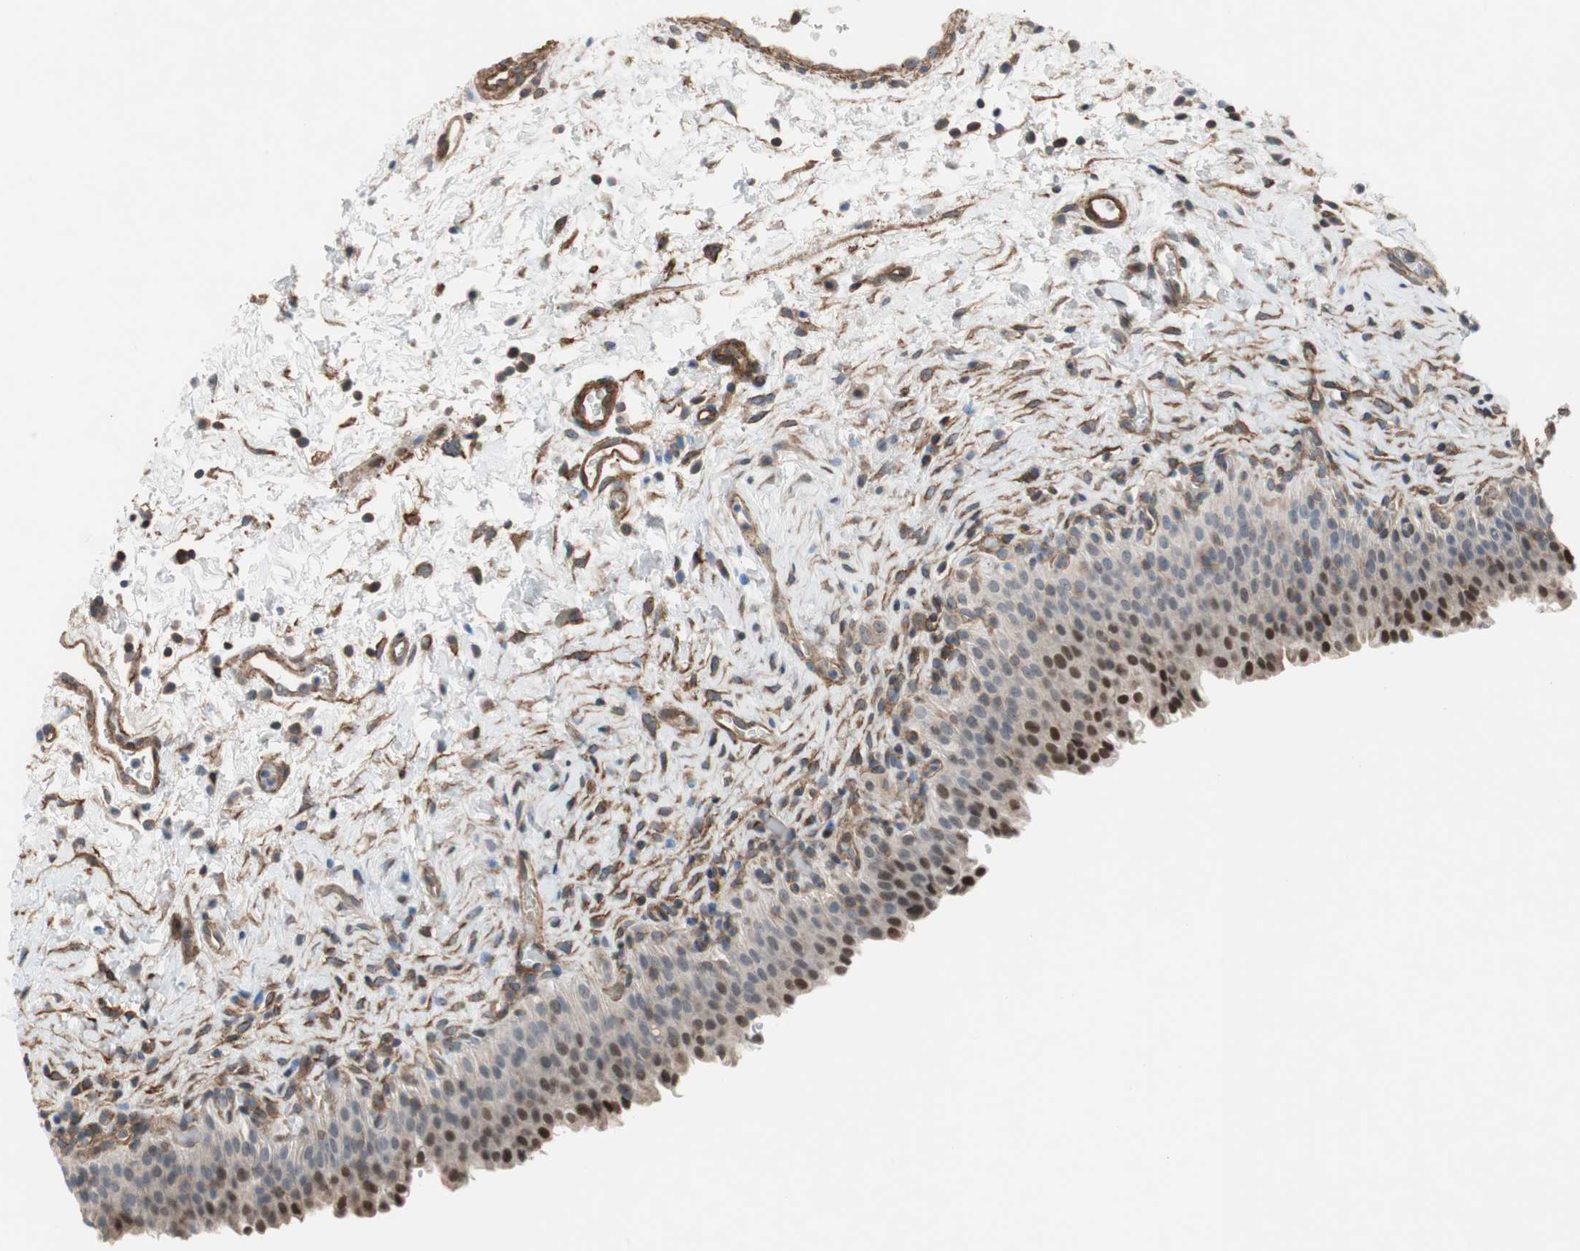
{"staining": {"intensity": "strong", "quantity": "<25%", "location": "nuclear"}, "tissue": "urinary bladder", "cell_type": "Urothelial cells", "image_type": "normal", "snomed": [{"axis": "morphology", "description": "Normal tissue, NOS"}, {"axis": "topography", "description": "Urinary bladder"}], "caption": "Protein analysis of benign urinary bladder demonstrates strong nuclear staining in about <25% of urothelial cells.", "gene": "GRHL1", "patient": {"sex": "male", "age": 51}}